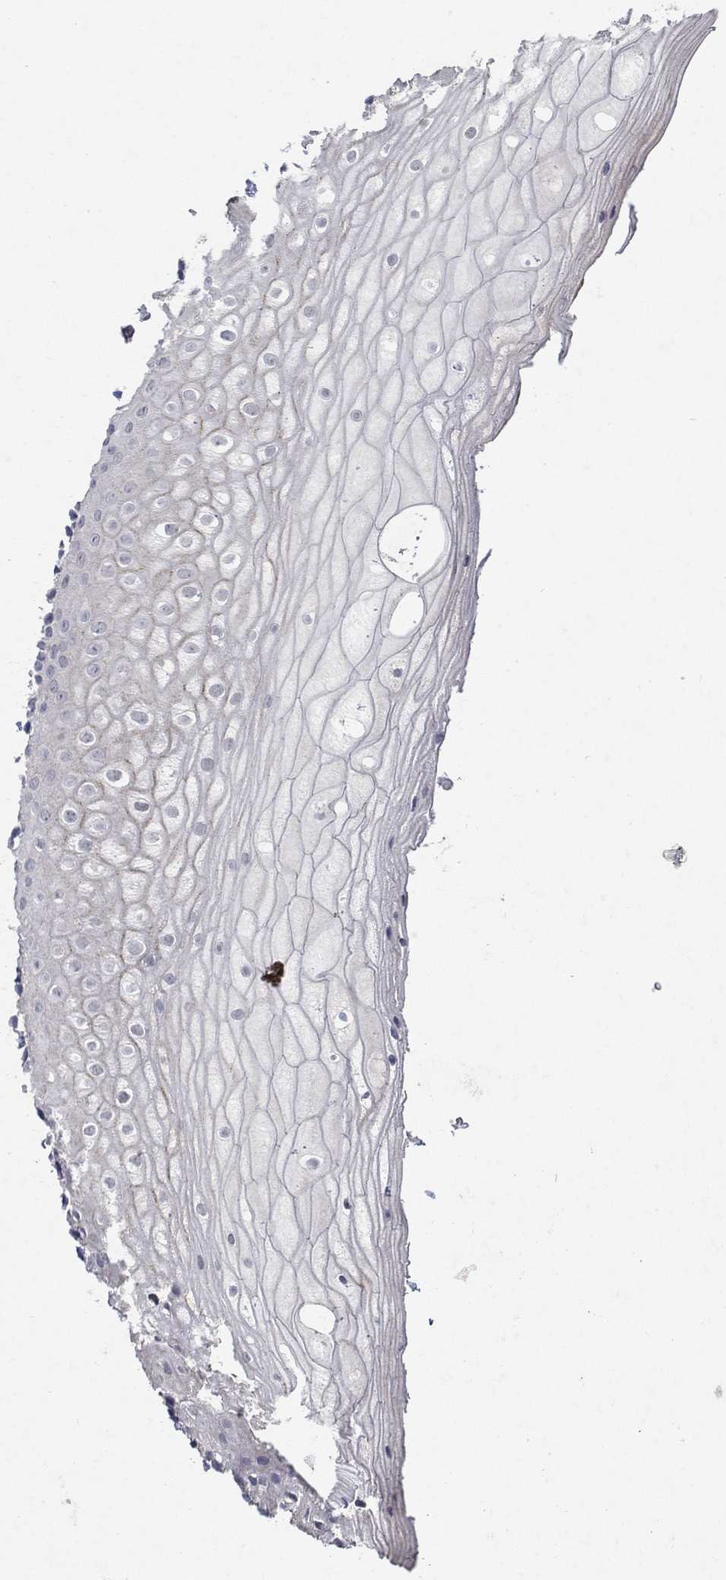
{"staining": {"intensity": "negative", "quantity": "none", "location": "none"}, "tissue": "vagina", "cell_type": "Squamous epithelial cells", "image_type": "normal", "snomed": [{"axis": "morphology", "description": "Normal tissue, NOS"}, {"axis": "topography", "description": "Vagina"}], "caption": "High magnification brightfield microscopy of normal vagina stained with DAB (3,3'-diaminobenzidine) (brown) and counterstained with hematoxylin (blue): squamous epithelial cells show no significant expression. (DAB IHC, high magnification).", "gene": "RBPJL", "patient": {"sex": "female", "age": 52}}